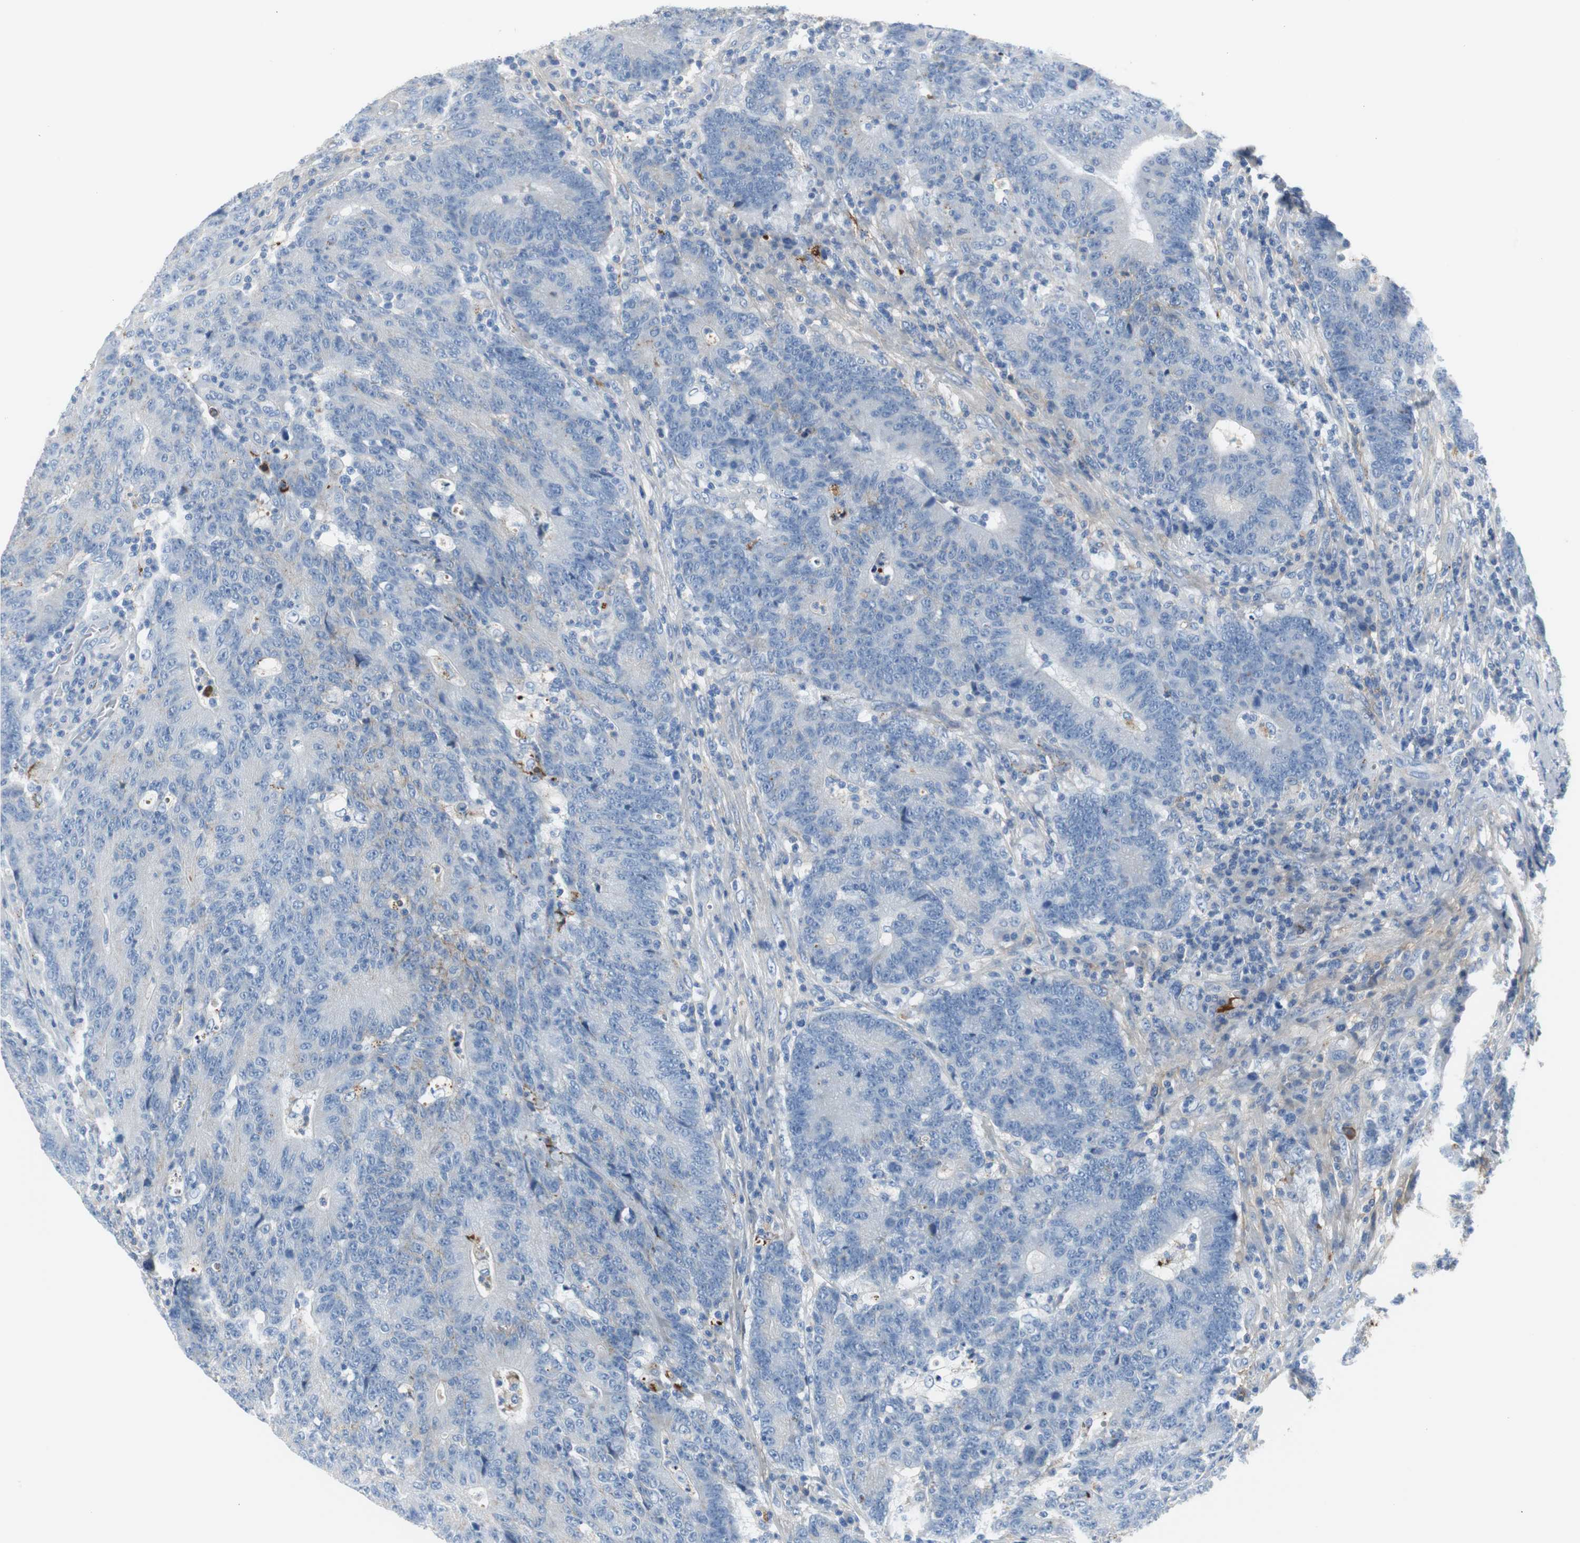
{"staining": {"intensity": "weak", "quantity": "<25%", "location": "cytoplasmic/membranous"}, "tissue": "colorectal cancer", "cell_type": "Tumor cells", "image_type": "cancer", "snomed": [{"axis": "morphology", "description": "Normal tissue, NOS"}, {"axis": "morphology", "description": "Adenocarcinoma, NOS"}, {"axis": "topography", "description": "Colon"}], "caption": "IHC micrograph of adenocarcinoma (colorectal) stained for a protein (brown), which shows no positivity in tumor cells.", "gene": "APCS", "patient": {"sex": "female", "age": 75}}